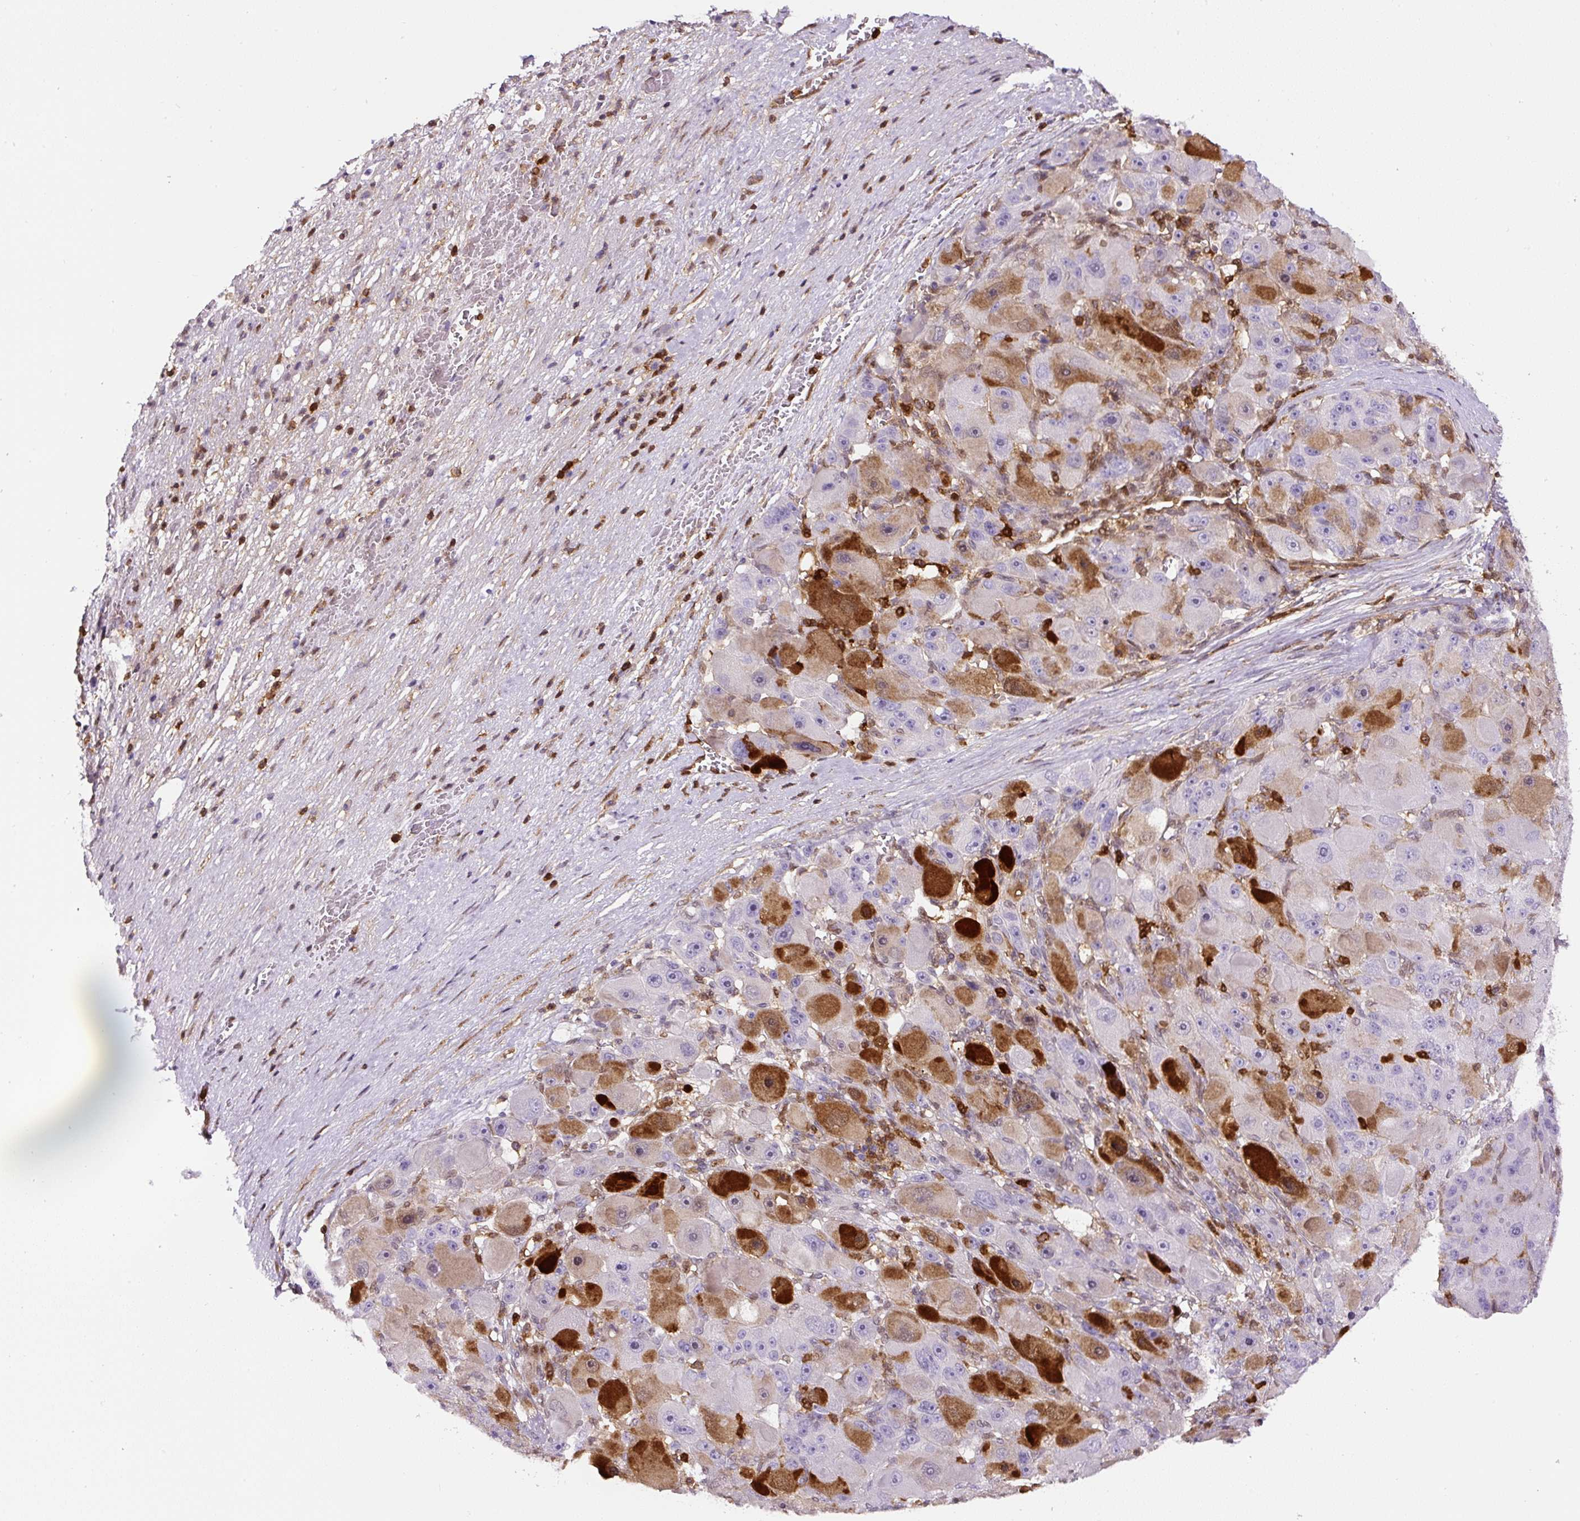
{"staining": {"intensity": "strong", "quantity": "<25%", "location": "cytoplasmic/membranous"}, "tissue": "liver cancer", "cell_type": "Tumor cells", "image_type": "cancer", "snomed": [{"axis": "morphology", "description": "Carcinoma, Hepatocellular, NOS"}, {"axis": "topography", "description": "Liver"}], "caption": "High-magnification brightfield microscopy of liver hepatocellular carcinoma stained with DAB (brown) and counterstained with hematoxylin (blue). tumor cells exhibit strong cytoplasmic/membranous positivity is appreciated in approximately<25% of cells.", "gene": "ANXA1", "patient": {"sex": "male", "age": 76}}